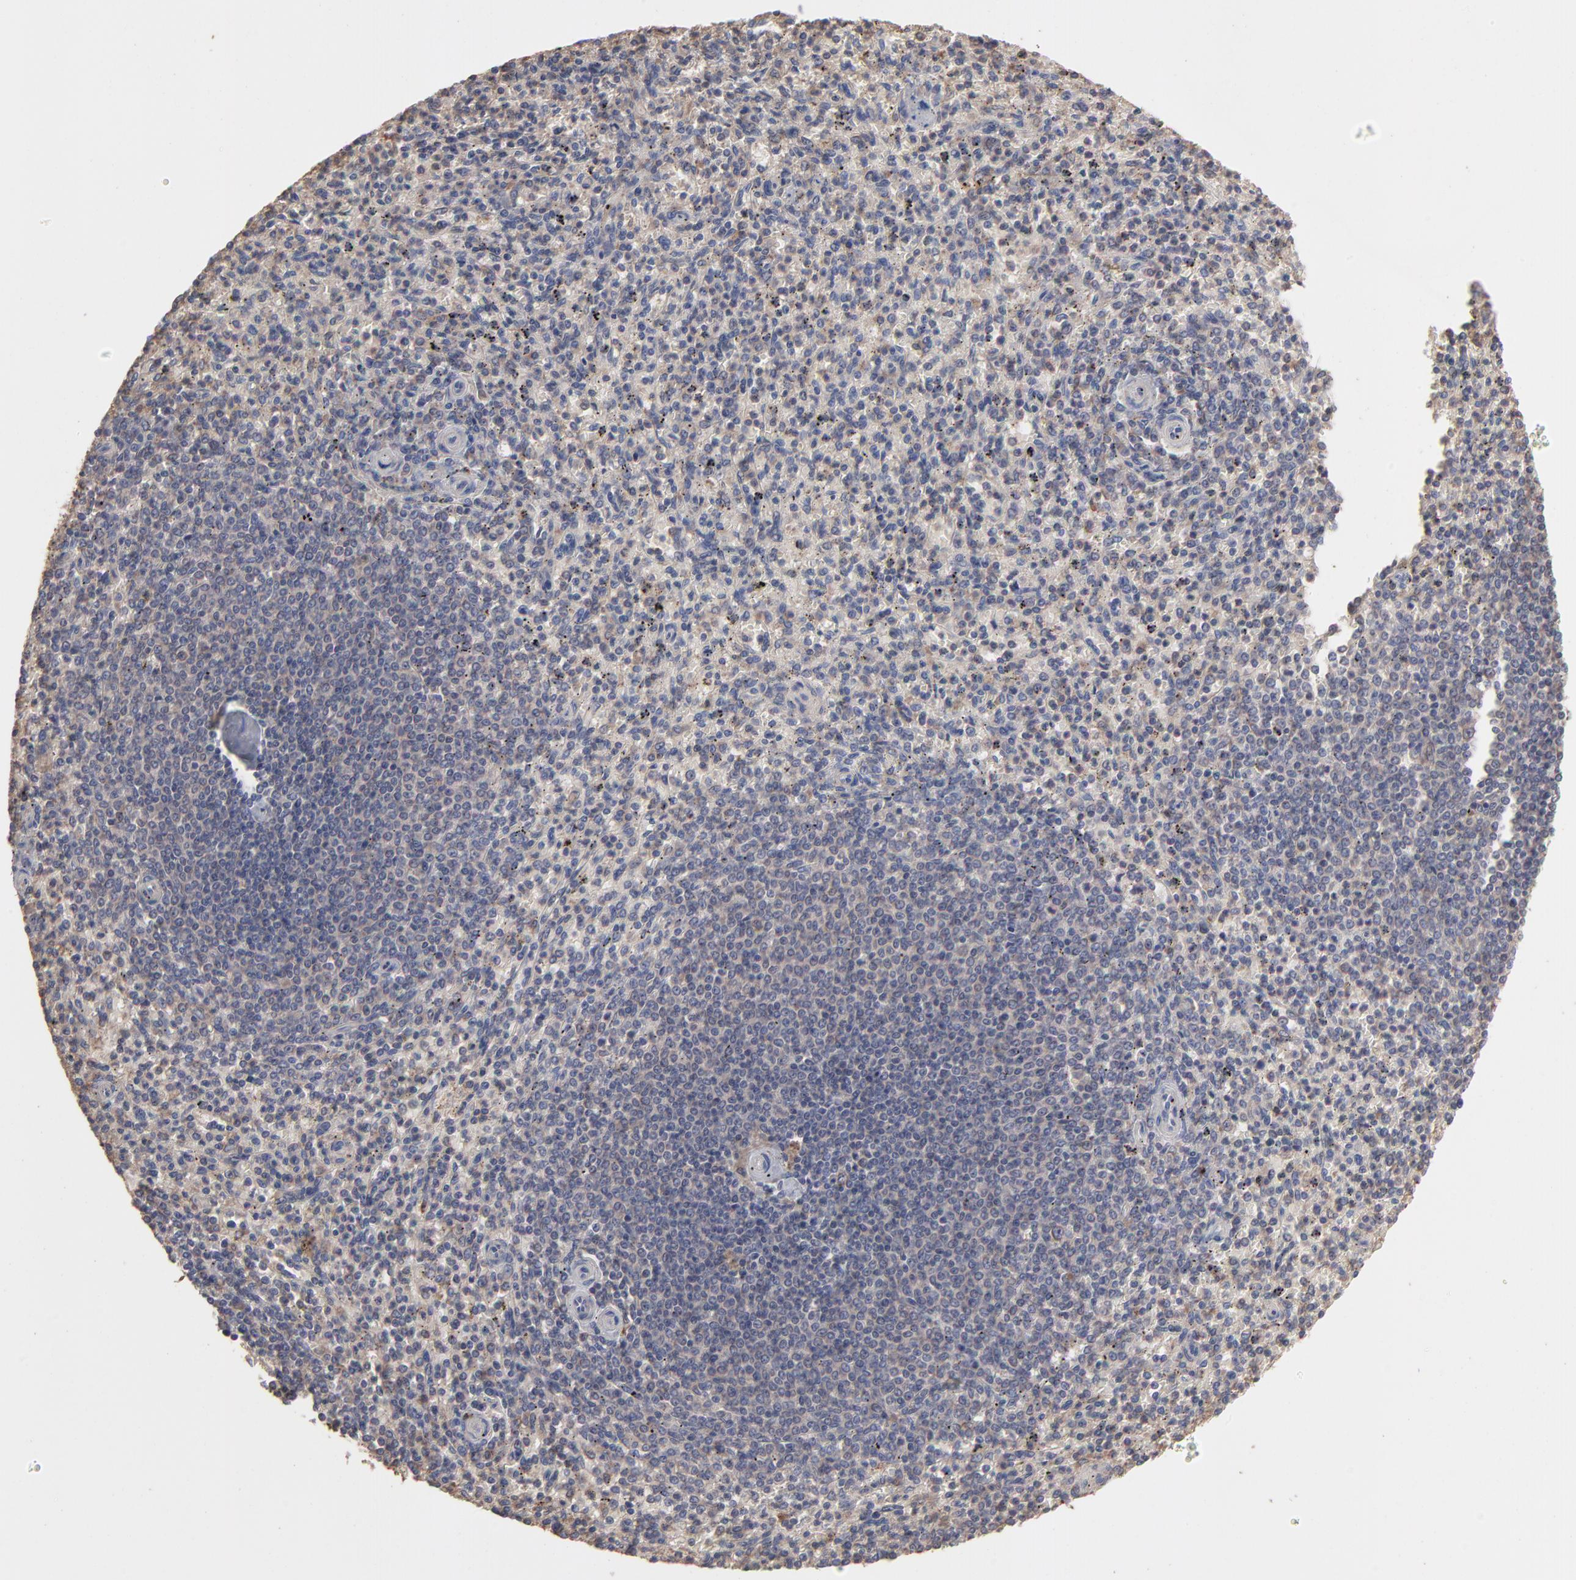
{"staining": {"intensity": "weak", "quantity": "25%-75%", "location": "cytoplasmic/membranous"}, "tissue": "spleen", "cell_type": "Cells in red pulp", "image_type": "normal", "snomed": [{"axis": "morphology", "description": "Normal tissue, NOS"}, {"axis": "topography", "description": "Spleen"}], "caption": "Spleen was stained to show a protein in brown. There is low levels of weak cytoplasmic/membranous staining in approximately 25%-75% of cells in red pulp. The protein is shown in brown color, while the nuclei are stained blue.", "gene": "TANGO2", "patient": {"sex": "male", "age": 72}}